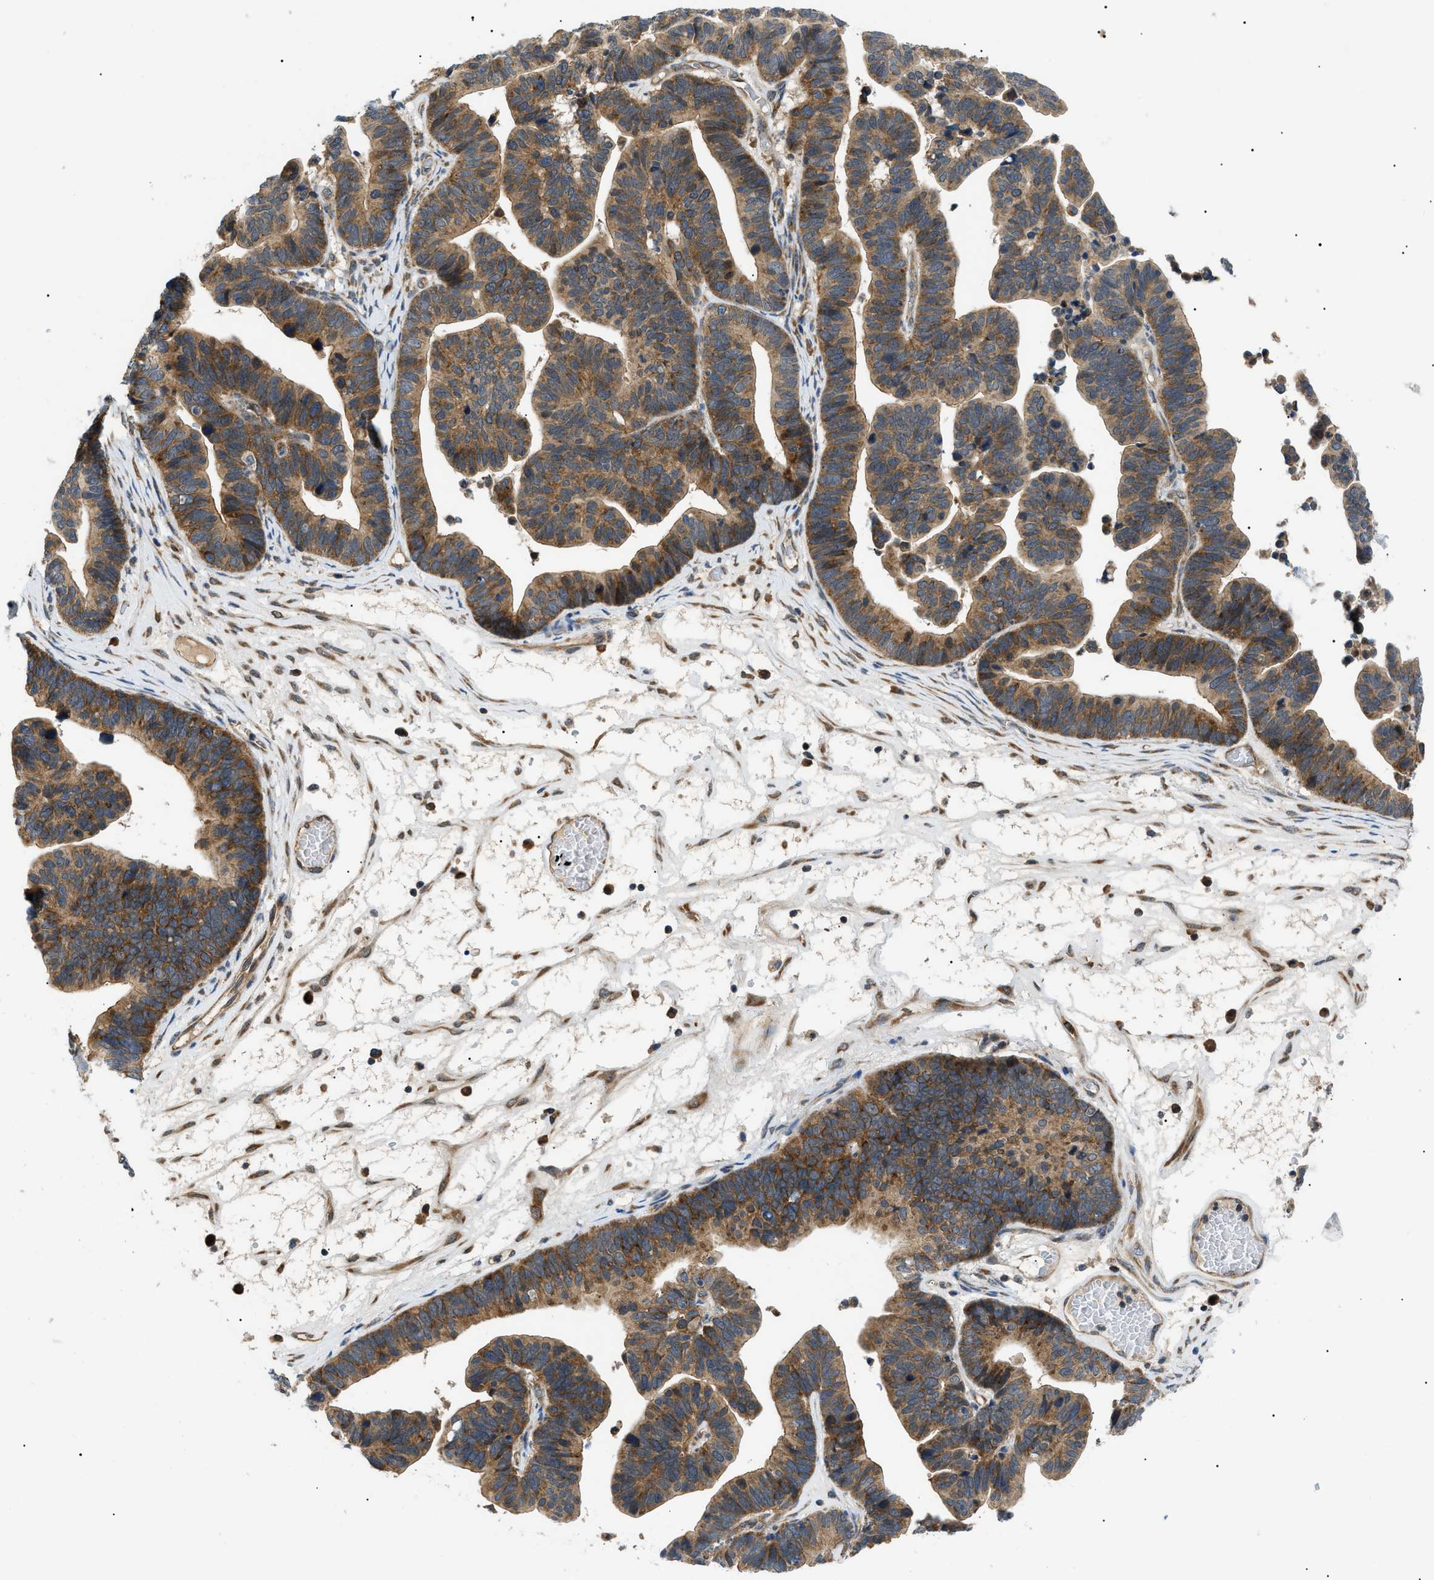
{"staining": {"intensity": "moderate", "quantity": ">75%", "location": "cytoplasmic/membranous"}, "tissue": "ovarian cancer", "cell_type": "Tumor cells", "image_type": "cancer", "snomed": [{"axis": "morphology", "description": "Cystadenocarcinoma, serous, NOS"}, {"axis": "topography", "description": "Ovary"}], "caption": "Moderate cytoplasmic/membranous expression for a protein is identified in approximately >75% of tumor cells of ovarian serous cystadenocarcinoma using immunohistochemistry (IHC).", "gene": "SRPK1", "patient": {"sex": "female", "age": 56}}